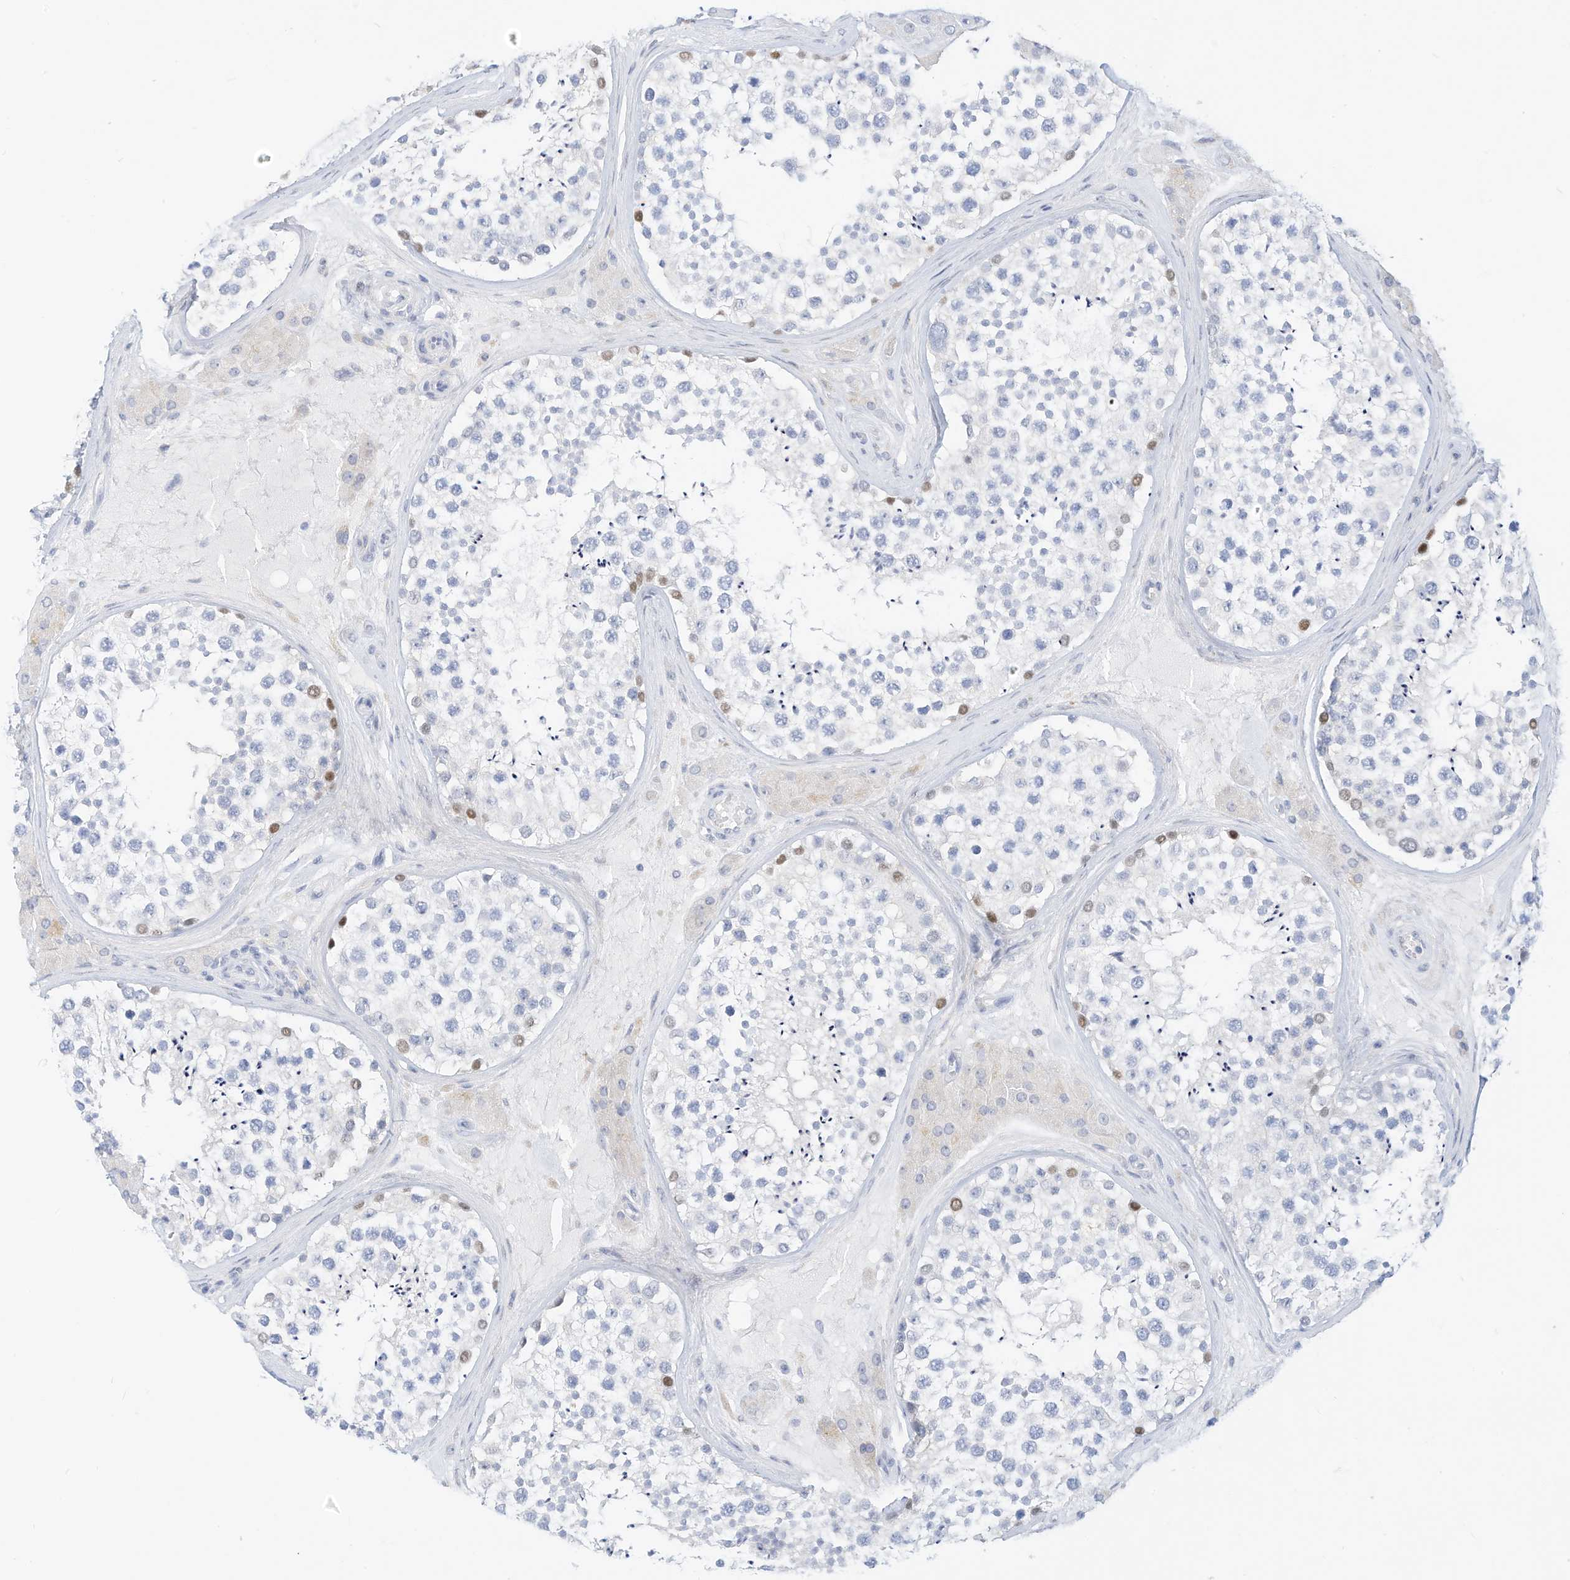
{"staining": {"intensity": "moderate", "quantity": "<25%", "location": "nuclear"}, "tissue": "testis", "cell_type": "Cells in seminiferous ducts", "image_type": "normal", "snomed": [{"axis": "morphology", "description": "Normal tissue, NOS"}, {"axis": "topography", "description": "Testis"}], "caption": "About <25% of cells in seminiferous ducts in unremarkable human testis reveal moderate nuclear protein positivity as visualized by brown immunohistochemical staining.", "gene": "SPOCD1", "patient": {"sex": "male", "age": 46}}